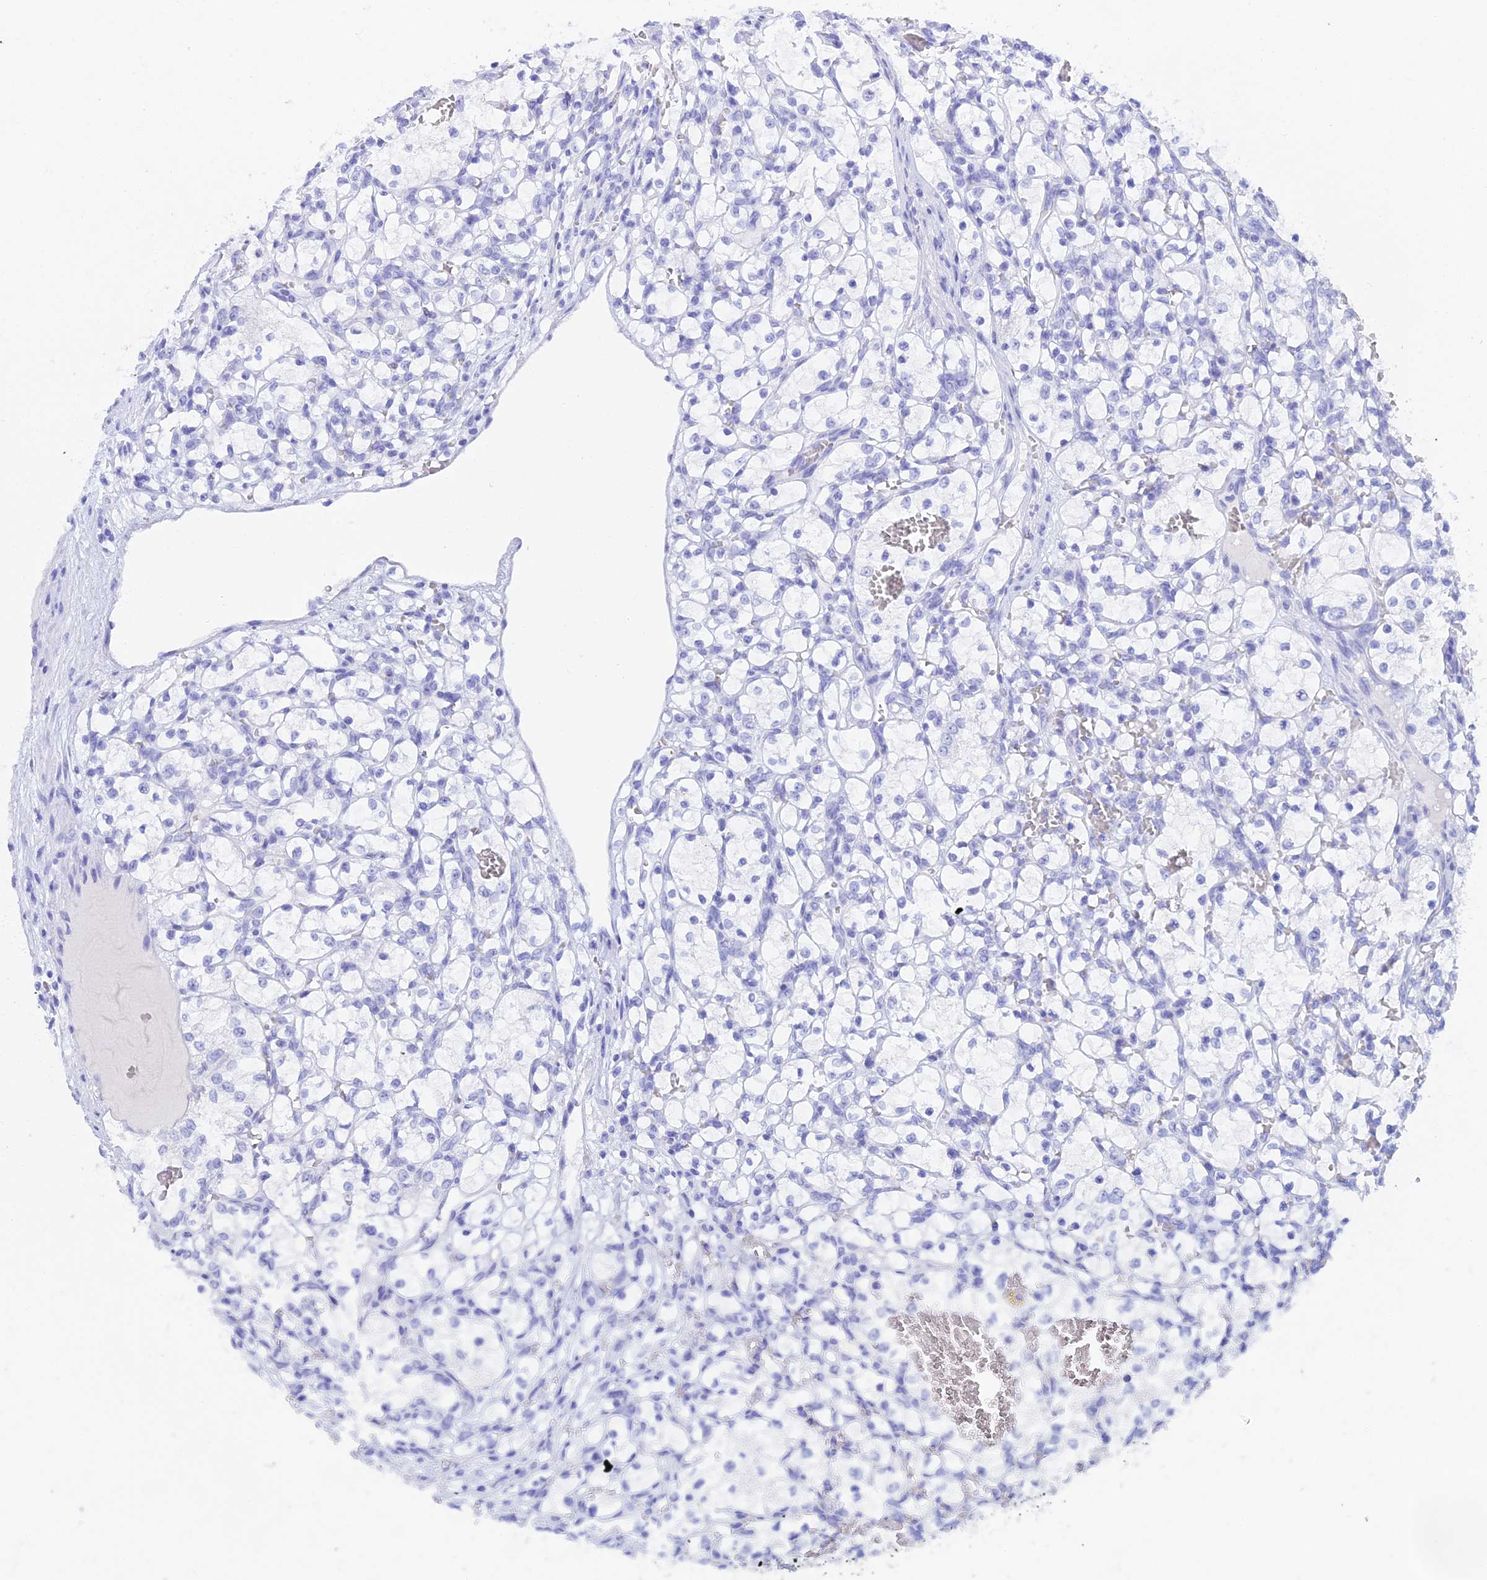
{"staining": {"intensity": "negative", "quantity": "none", "location": "none"}, "tissue": "renal cancer", "cell_type": "Tumor cells", "image_type": "cancer", "snomed": [{"axis": "morphology", "description": "Adenocarcinoma, NOS"}, {"axis": "topography", "description": "Kidney"}], "caption": "An image of human renal cancer (adenocarcinoma) is negative for staining in tumor cells.", "gene": "REG1A", "patient": {"sex": "female", "age": 69}}